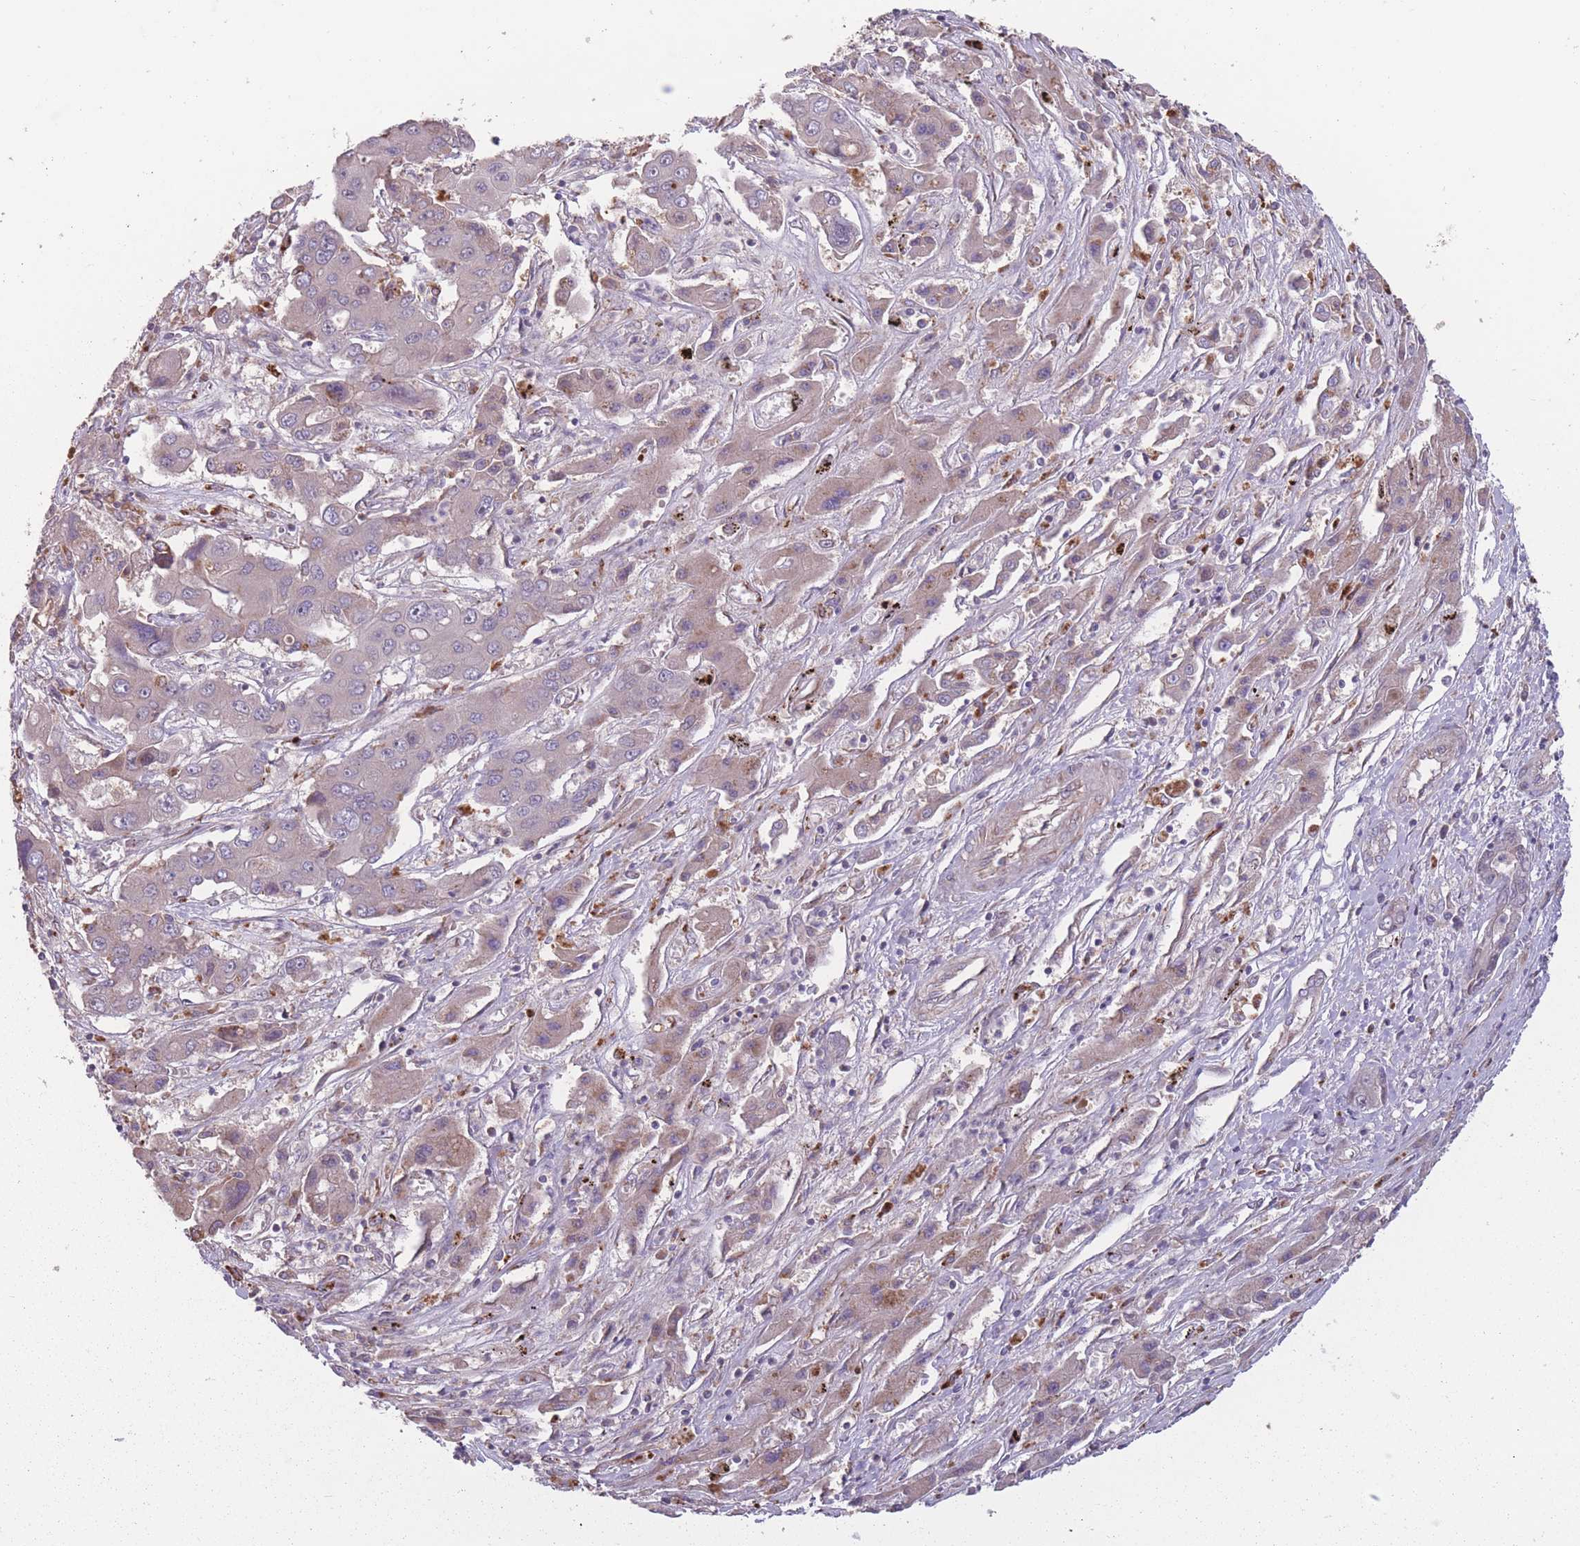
{"staining": {"intensity": "weak", "quantity": "<25%", "location": "cytoplasmic/membranous"}, "tissue": "liver cancer", "cell_type": "Tumor cells", "image_type": "cancer", "snomed": [{"axis": "morphology", "description": "Cholangiocarcinoma"}, {"axis": "topography", "description": "Liver"}], "caption": "This is an immunohistochemistry histopathology image of cholangiocarcinoma (liver). There is no expression in tumor cells.", "gene": "ITPKC", "patient": {"sex": "male", "age": 67}}